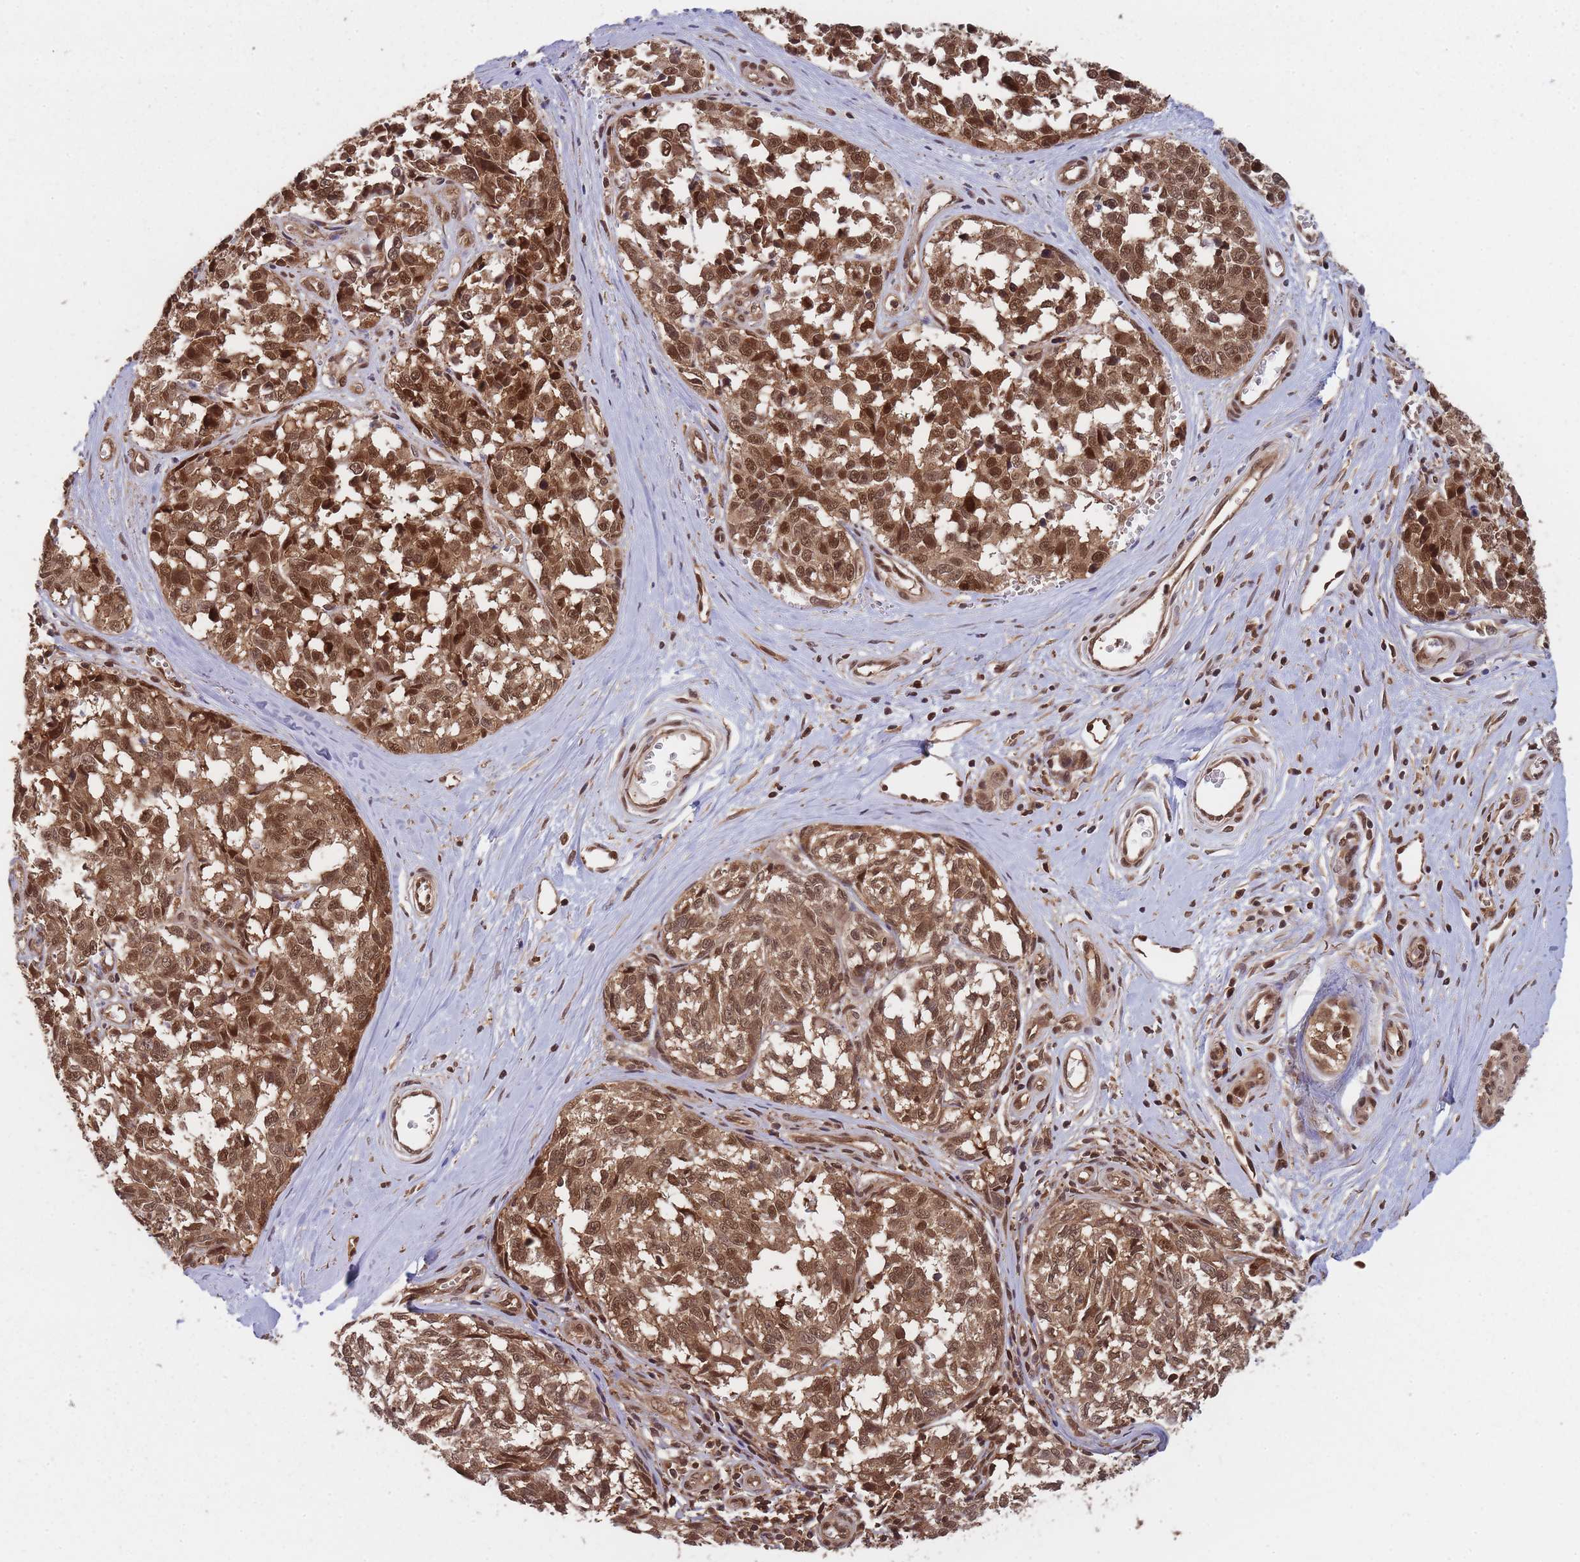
{"staining": {"intensity": "moderate", "quantity": ">75%", "location": "cytoplasmic/membranous,nuclear"}, "tissue": "melanoma", "cell_type": "Tumor cells", "image_type": "cancer", "snomed": [{"axis": "morphology", "description": "Normal tissue, NOS"}, {"axis": "morphology", "description": "Malignant melanoma, NOS"}, {"axis": "topography", "description": "Skin"}], "caption": "Immunohistochemical staining of malignant melanoma demonstrates medium levels of moderate cytoplasmic/membranous and nuclear staining in about >75% of tumor cells. (DAB IHC, brown staining for protein, blue staining for nuclei).", "gene": "PPP6R3", "patient": {"sex": "female", "age": 64}}